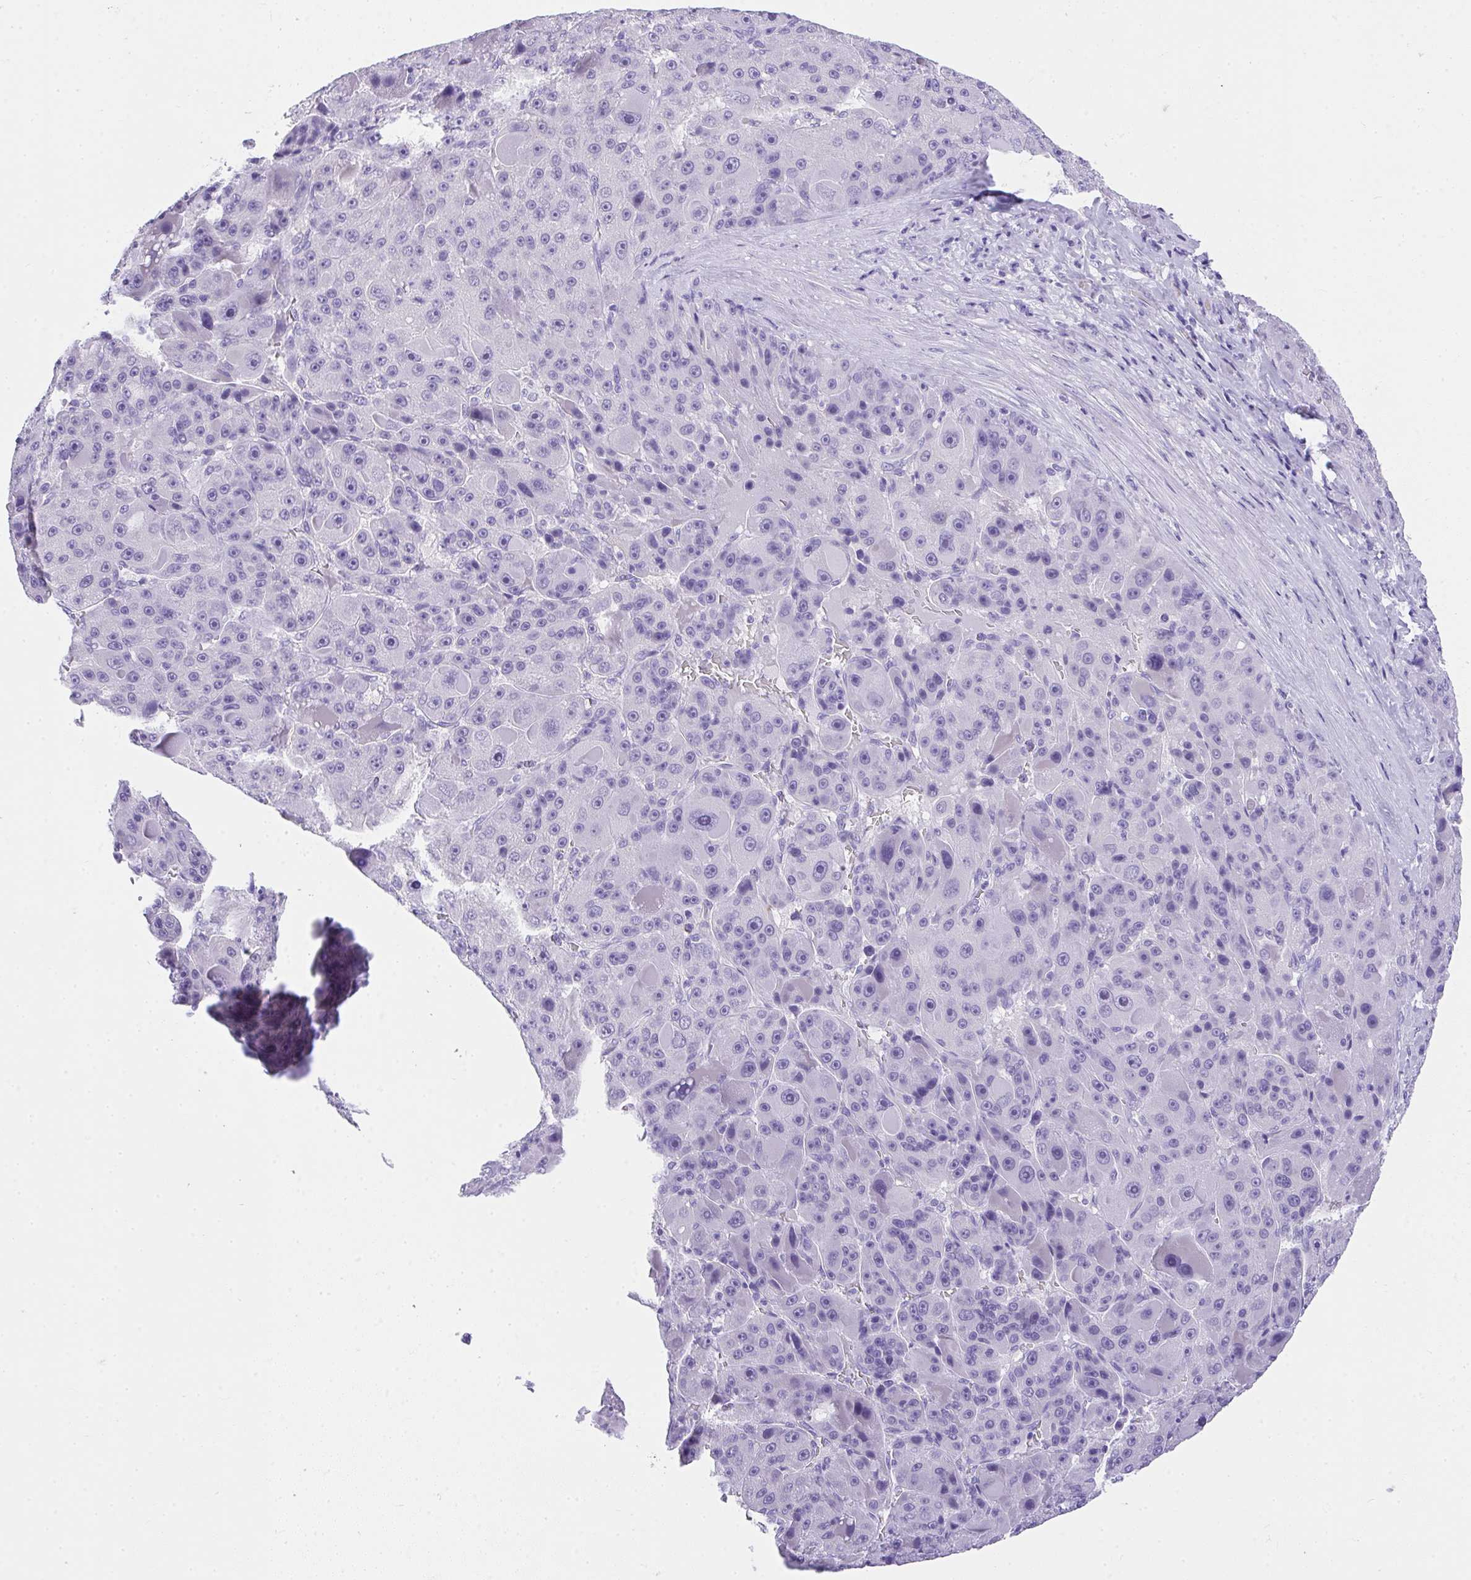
{"staining": {"intensity": "negative", "quantity": "none", "location": "none"}, "tissue": "liver cancer", "cell_type": "Tumor cells", "image_type": "cancer", "snomed": [{"axis": "morphology", "description": "Carcinoma, Hepatocellular, NOS"}, {"axis": "topography", "description": "Liver"}], "caption": "Liver hepatocellular carcinoma stained for a protein using IHC exhibits no staining tumor cells.", "gene": "AVIL", "patient": {"sex": "male", "age": 76}}